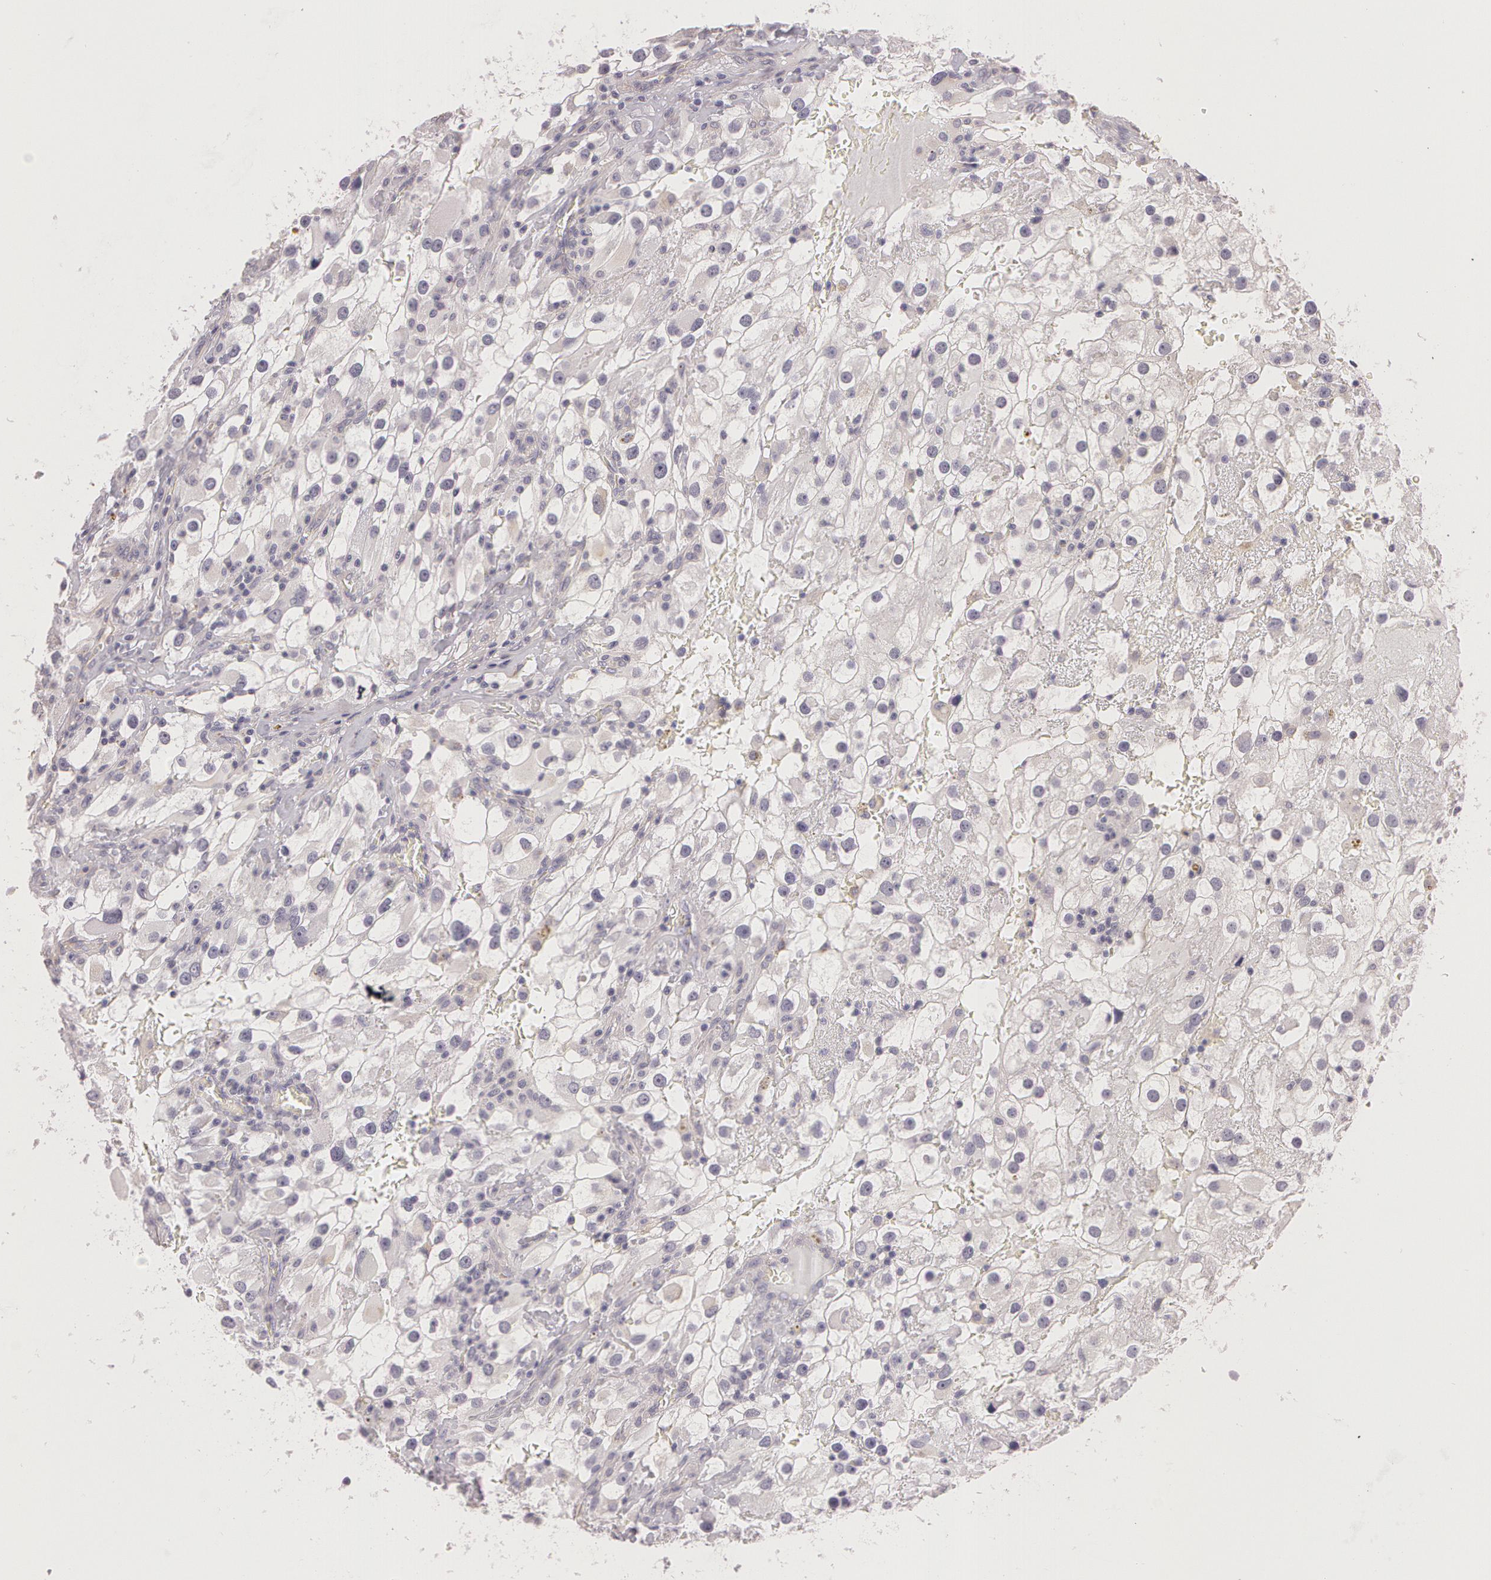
{"staining": {"intensity": "negative", "quantity": "none", "location": "none"}, "tissue": "renal cancer", "cell_type": "Tumor cells", "image_type": "cancer", "snomed": [{"axis": "morphology", "description": "Adenocarcinoma, NOS"}, {"axis": "topography", "description": "Kidney"}], "caption": "Renal adenocarcinoma was stained to show a protein in brown. There is no significant positivity in tumor cells. (DAB immunohistochemistry (IHC) visualized using brightfield microscopy, high magnification).", "gene": "G2E3", "patient": {"sex": "female", "age": 52}}